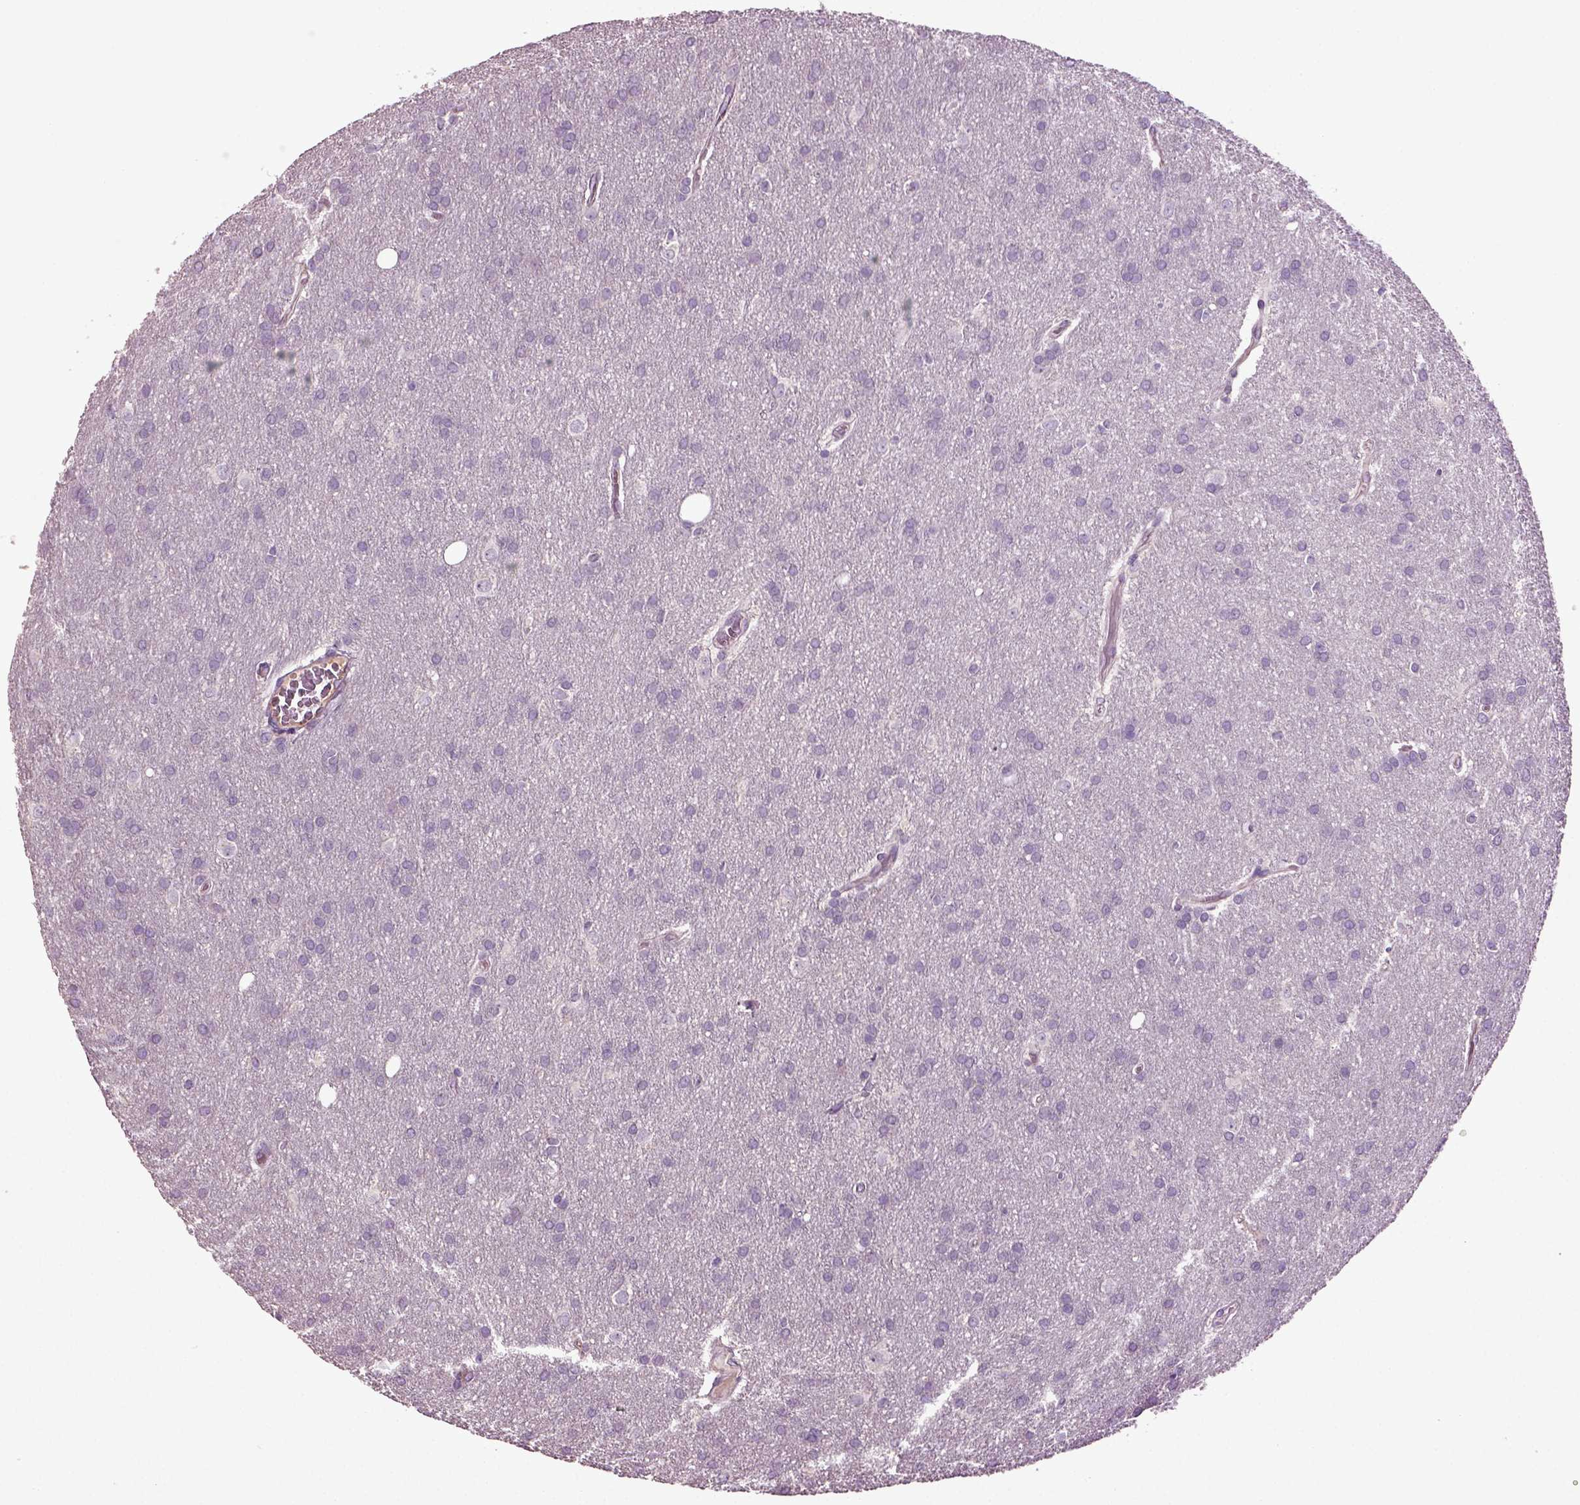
{"staining": {"intensity": "negative", "quantity": "none", "location": "none"}, "tissue": "glioma", "cell_type": "Tumor cells", "image_type": "cancer", "snomed": [{"axis": "morphology", "description": "Glioma, malignant, Low grade"}, {"axis": "topography", "description": "Brain"}], "caption": "Immunohistochemistry histopathology image of neoplastic tissue: human low-grade glioma (malignant) stained with DAB reveals no significant protein expression in tumor cells. The staining is performed using DAB (3,3'-diaminobenzidine) brown chromogen with nuclei counter-stained in using hematoxylin.", "gene": "DEFB118", "patient": {"sex": "female", "age": 32}}